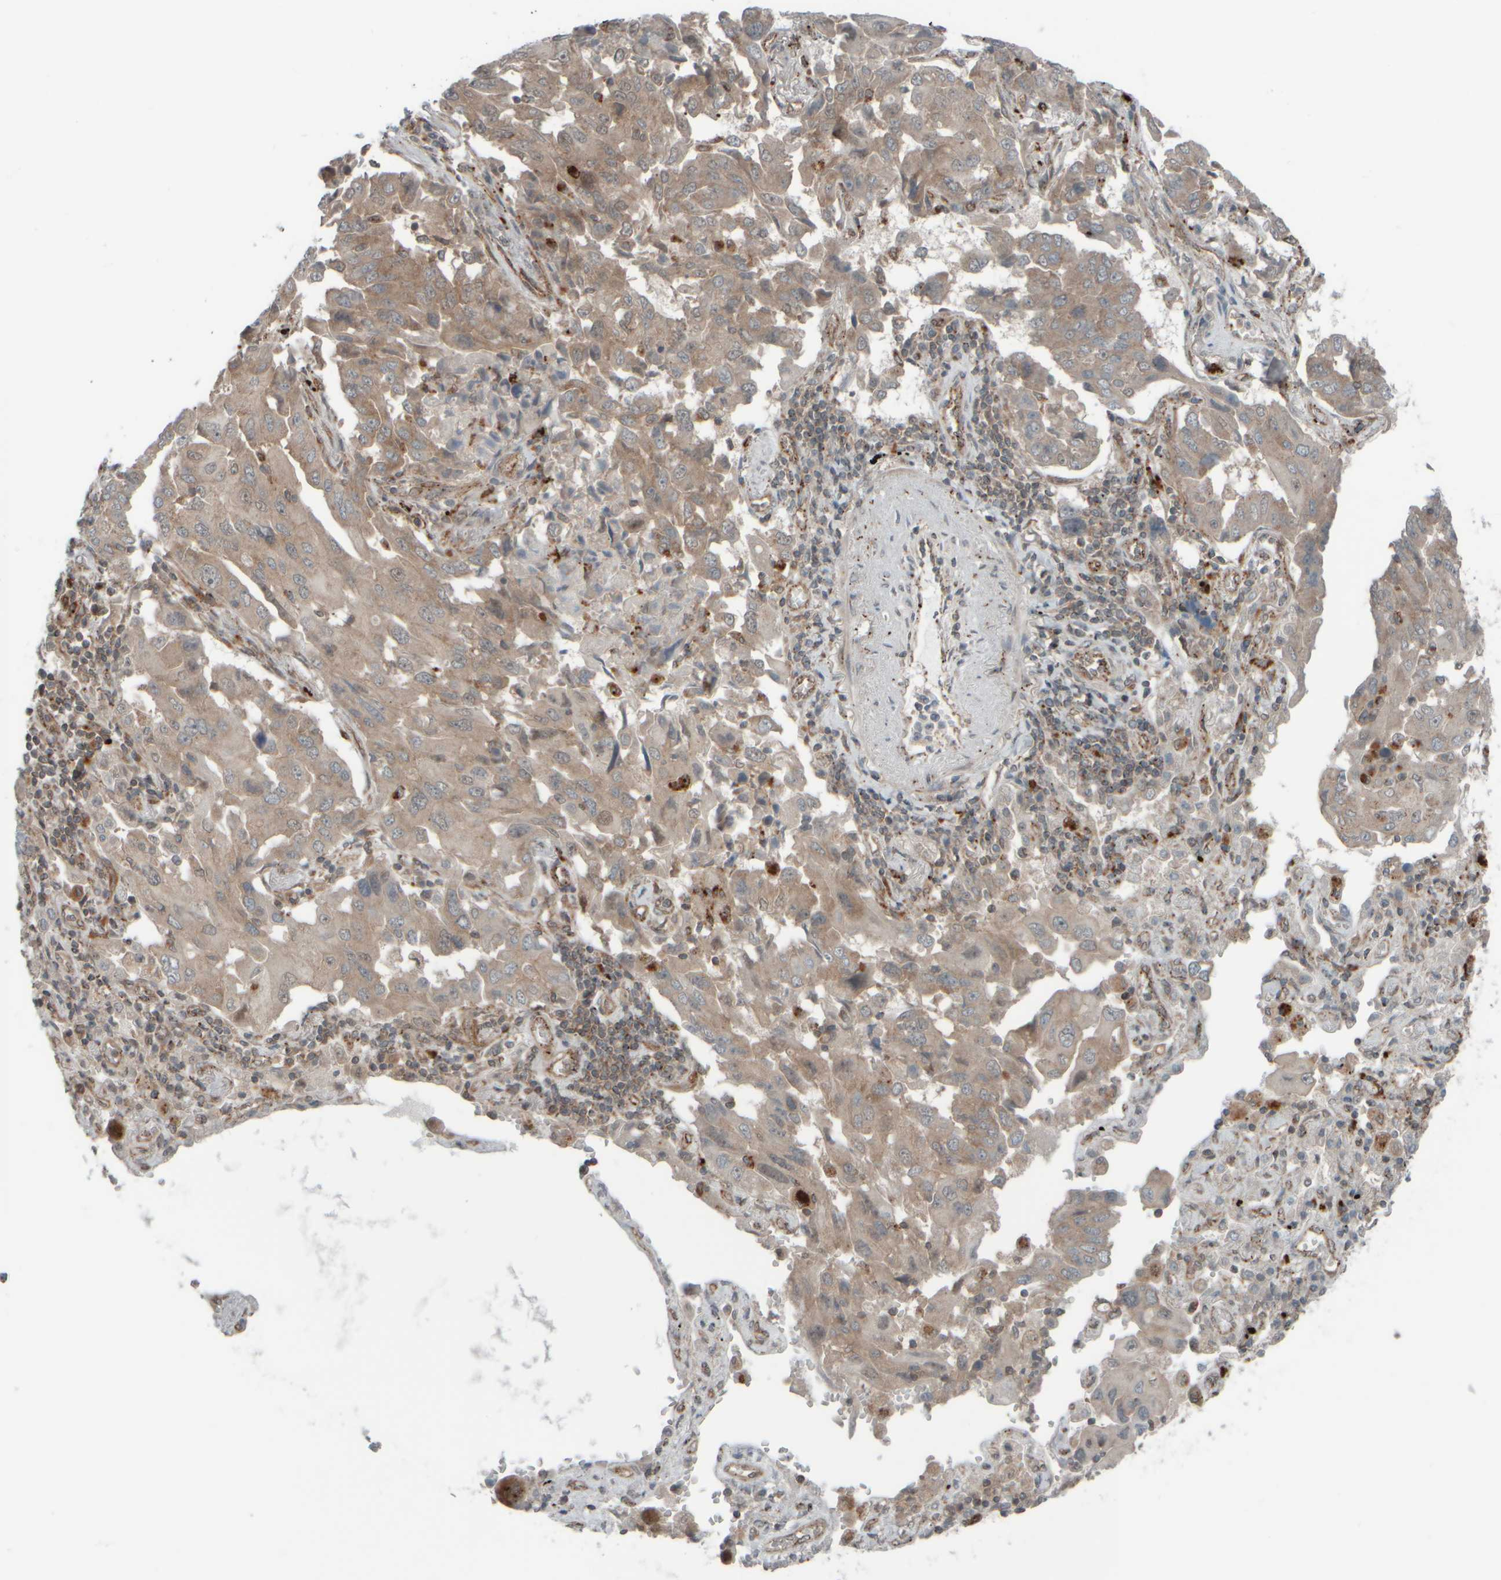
{"staining": {"intensity": "weak", "quantity": ">75%", "location": "cytoplasmic/membranous"}, "tissue": "lung cancer", "cell_type": "Tumor cells", "image_type": "cancer", "snomed": [{"axis": "morphology", "description": "Adenocarcinoma, NOS"}, {"axis": "topography", "description": "Lung"}], "caption": "Adenocarcinoma (lung) was stained to show a protein in brown. There is low levels of weak cytoplasmic/membranous expression in approximately >75% of tumor cells. (Stains: DAB in brown, nuclei in blue, Microscopy: brightfield microscopy at high magnification).", "gene": "GIGYF1", "patient": {"sex": "female", "age": 65}}